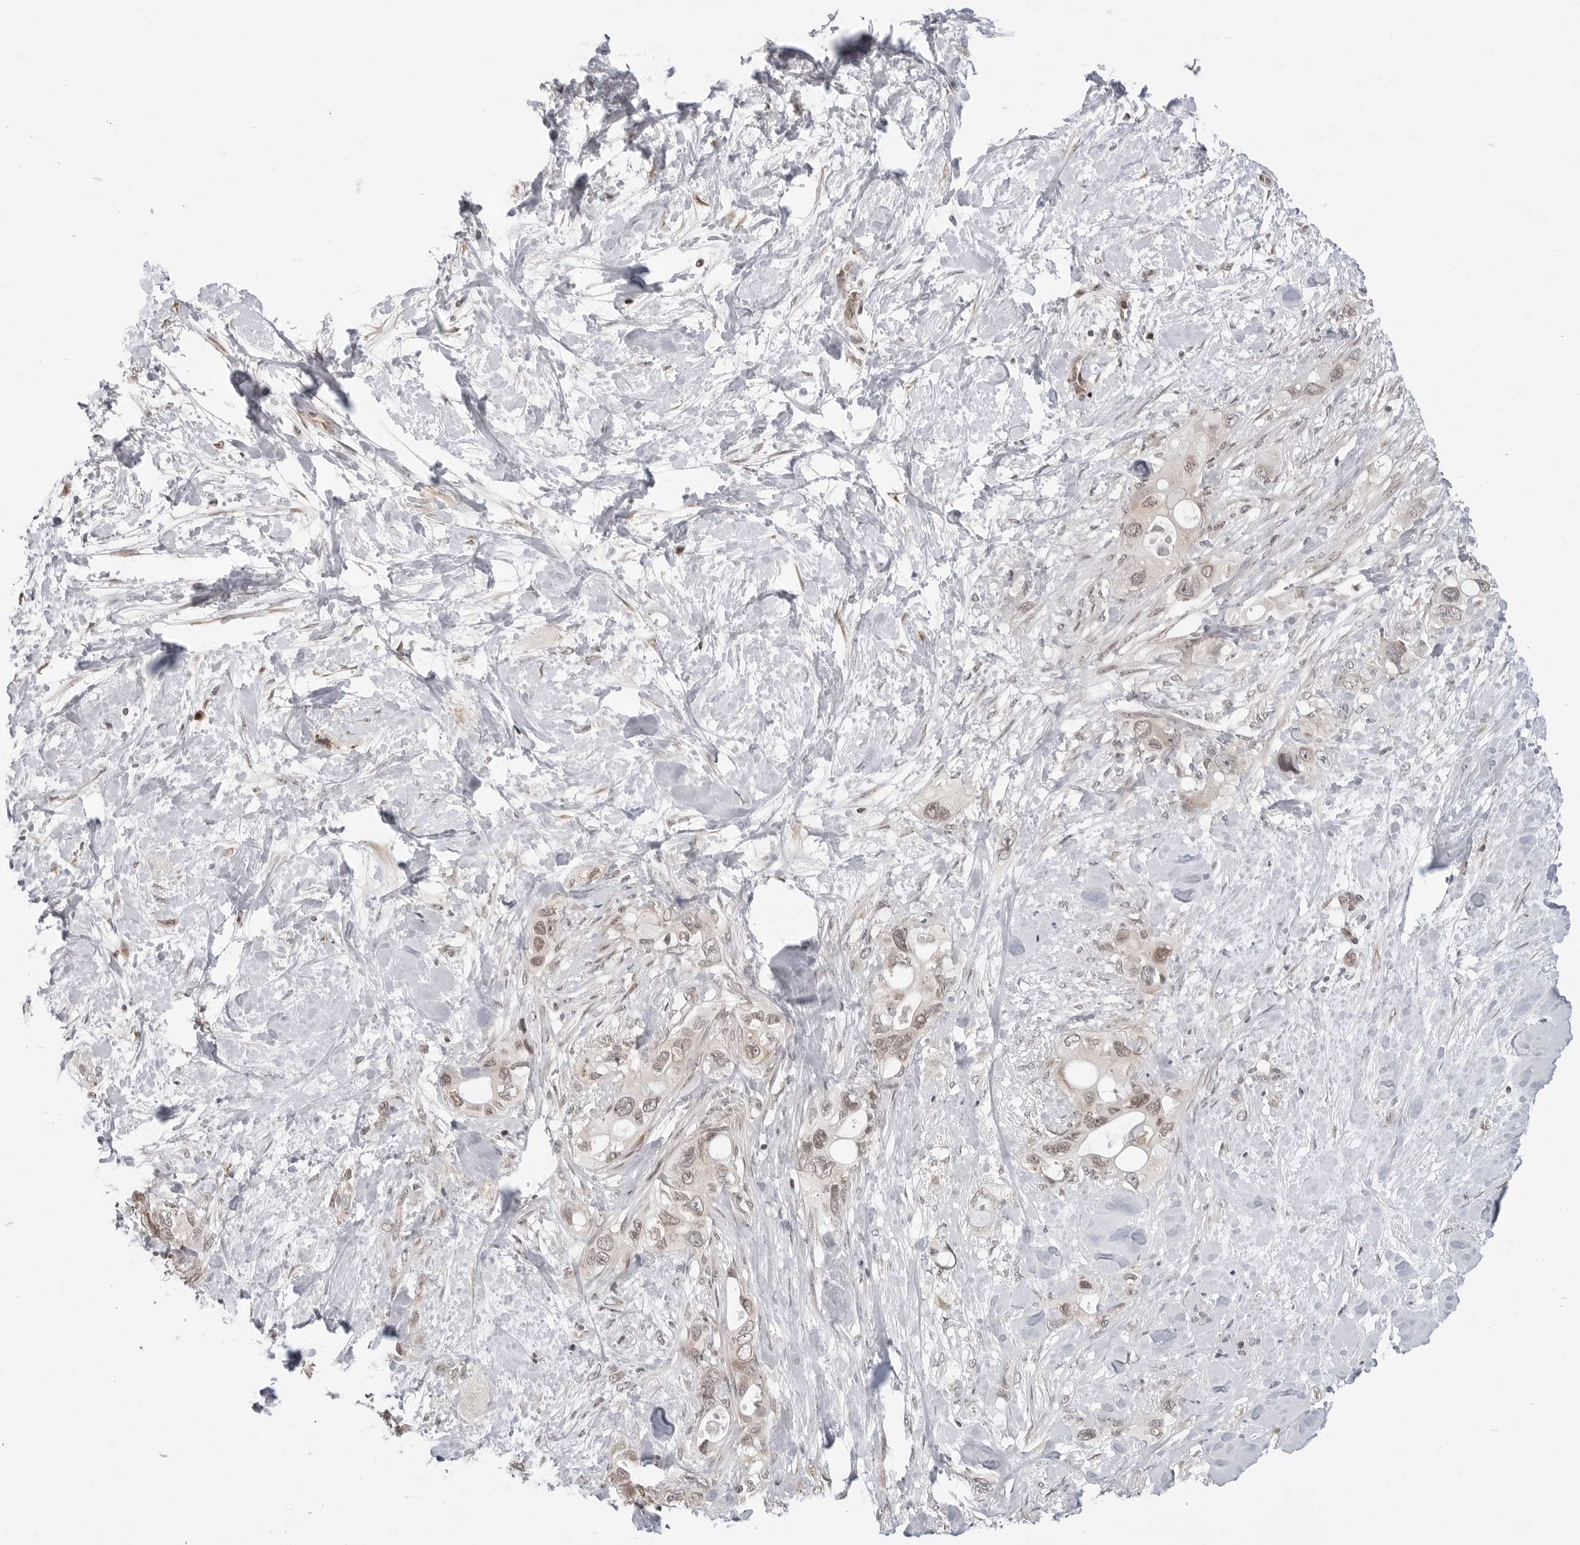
{"staining": {"intensity": "weak", "quantity": "25%-75%", "location": "nuclear"}, "tissue": "pancreatic cancer", "cell_type": "Tumor cells", "image_type": "cancer", "snomed": [{"axis": "morphology", "description": "Adenocarcinoma, NOS"}, {"axis": "topography", "description": "Pancreas"}], "caption": "There is low levels of weak nuclear staining in tumor cells of pancreatic cancer (adenocarcinoma), as demonstrated by immunohistochemical staining (brown color).", "gene": "C8orf33", "patient": {"sex": "female", "age": 56}}